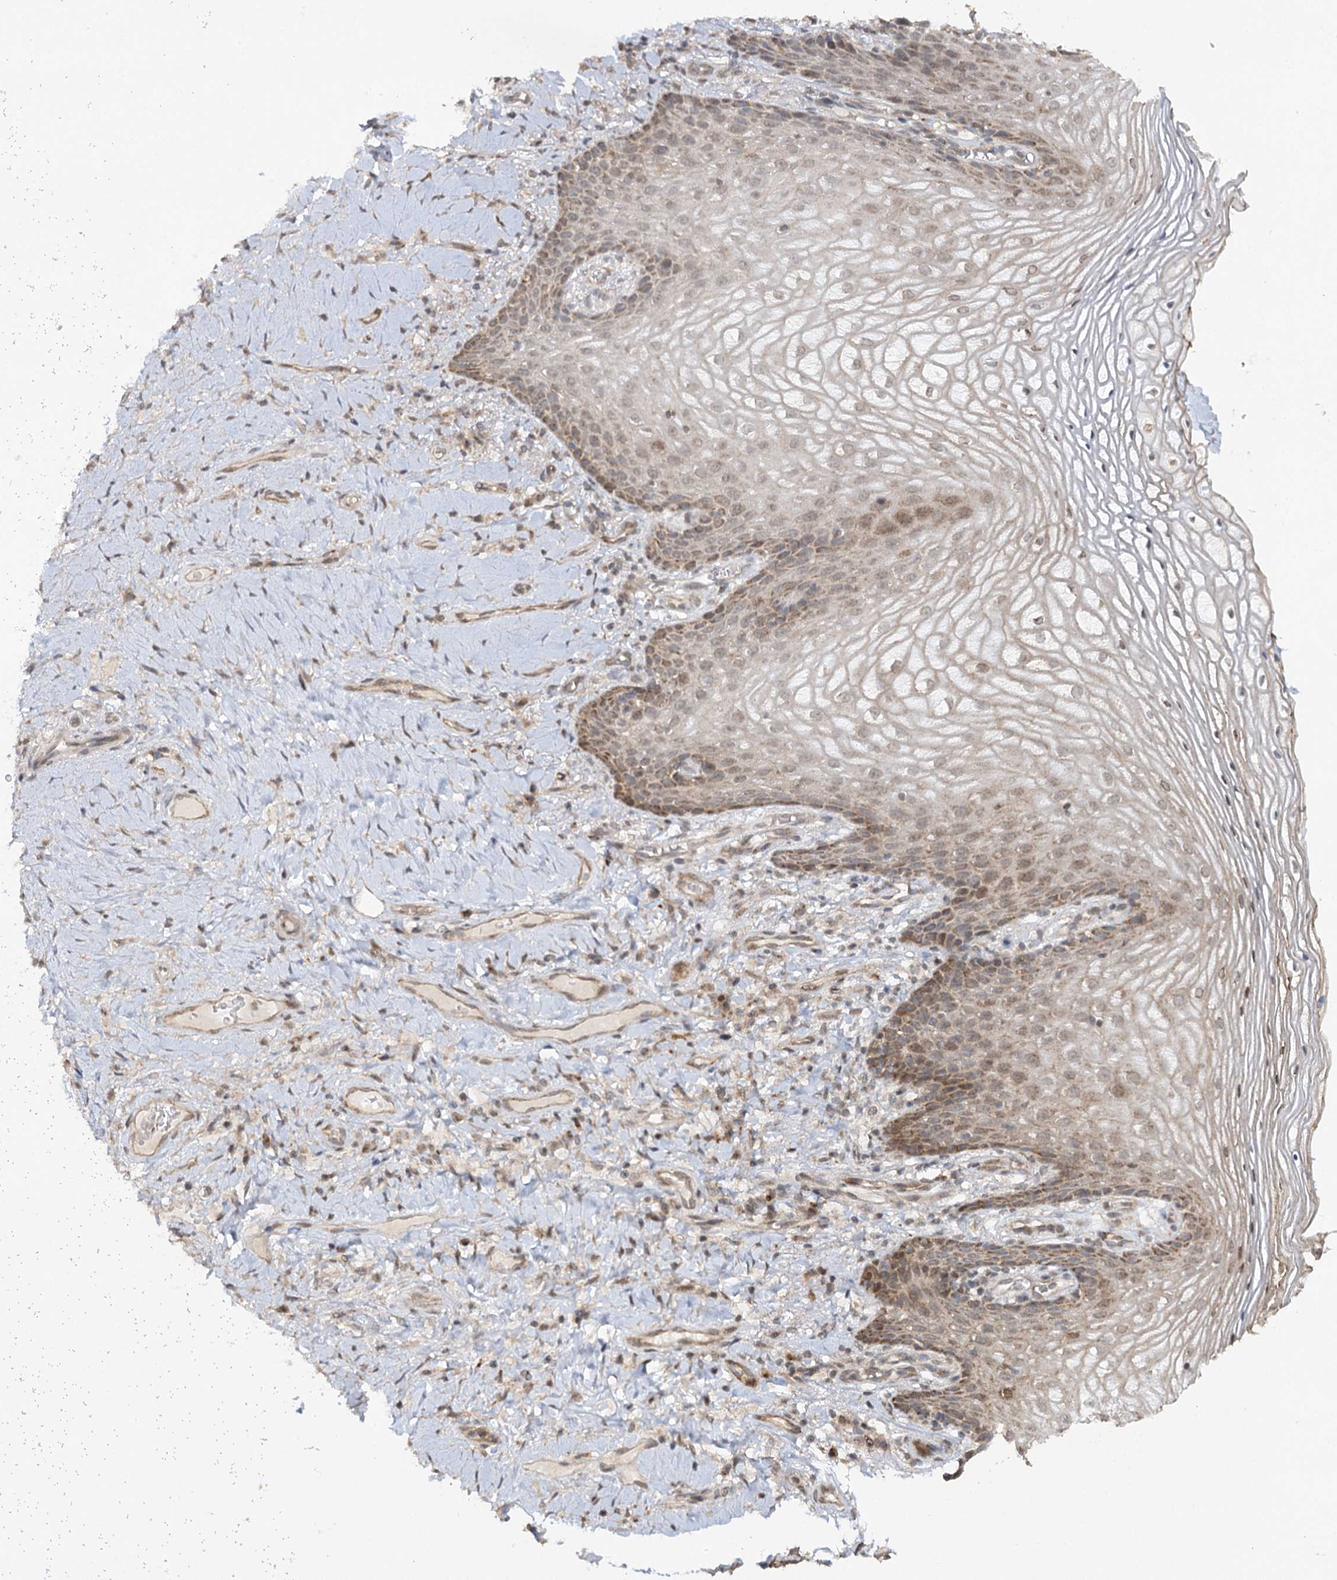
{"staining": {"intensity": "moderate", "quantity": "25%-75%", "location": "cytoplasmic/membranous"}, "tissue": "vagina", "cell_type": "Squamous epithelial cells", "image_type": "normal", "snomed": [{"axis": "morphology", "description": "Normal tissue, NOS"}, {"axis": "topography", "description": "Vagina"}], "caption": "An immunohistochemistry (IHC) micrograph of unremarkable tissue is shown. Protein staining in brown shows moderate cytoplasmic/membranous positivity in vagina within squamous epithelial cells.", "gene": "ZNRF3", "patient": {"sex": "female", "age": 60}}